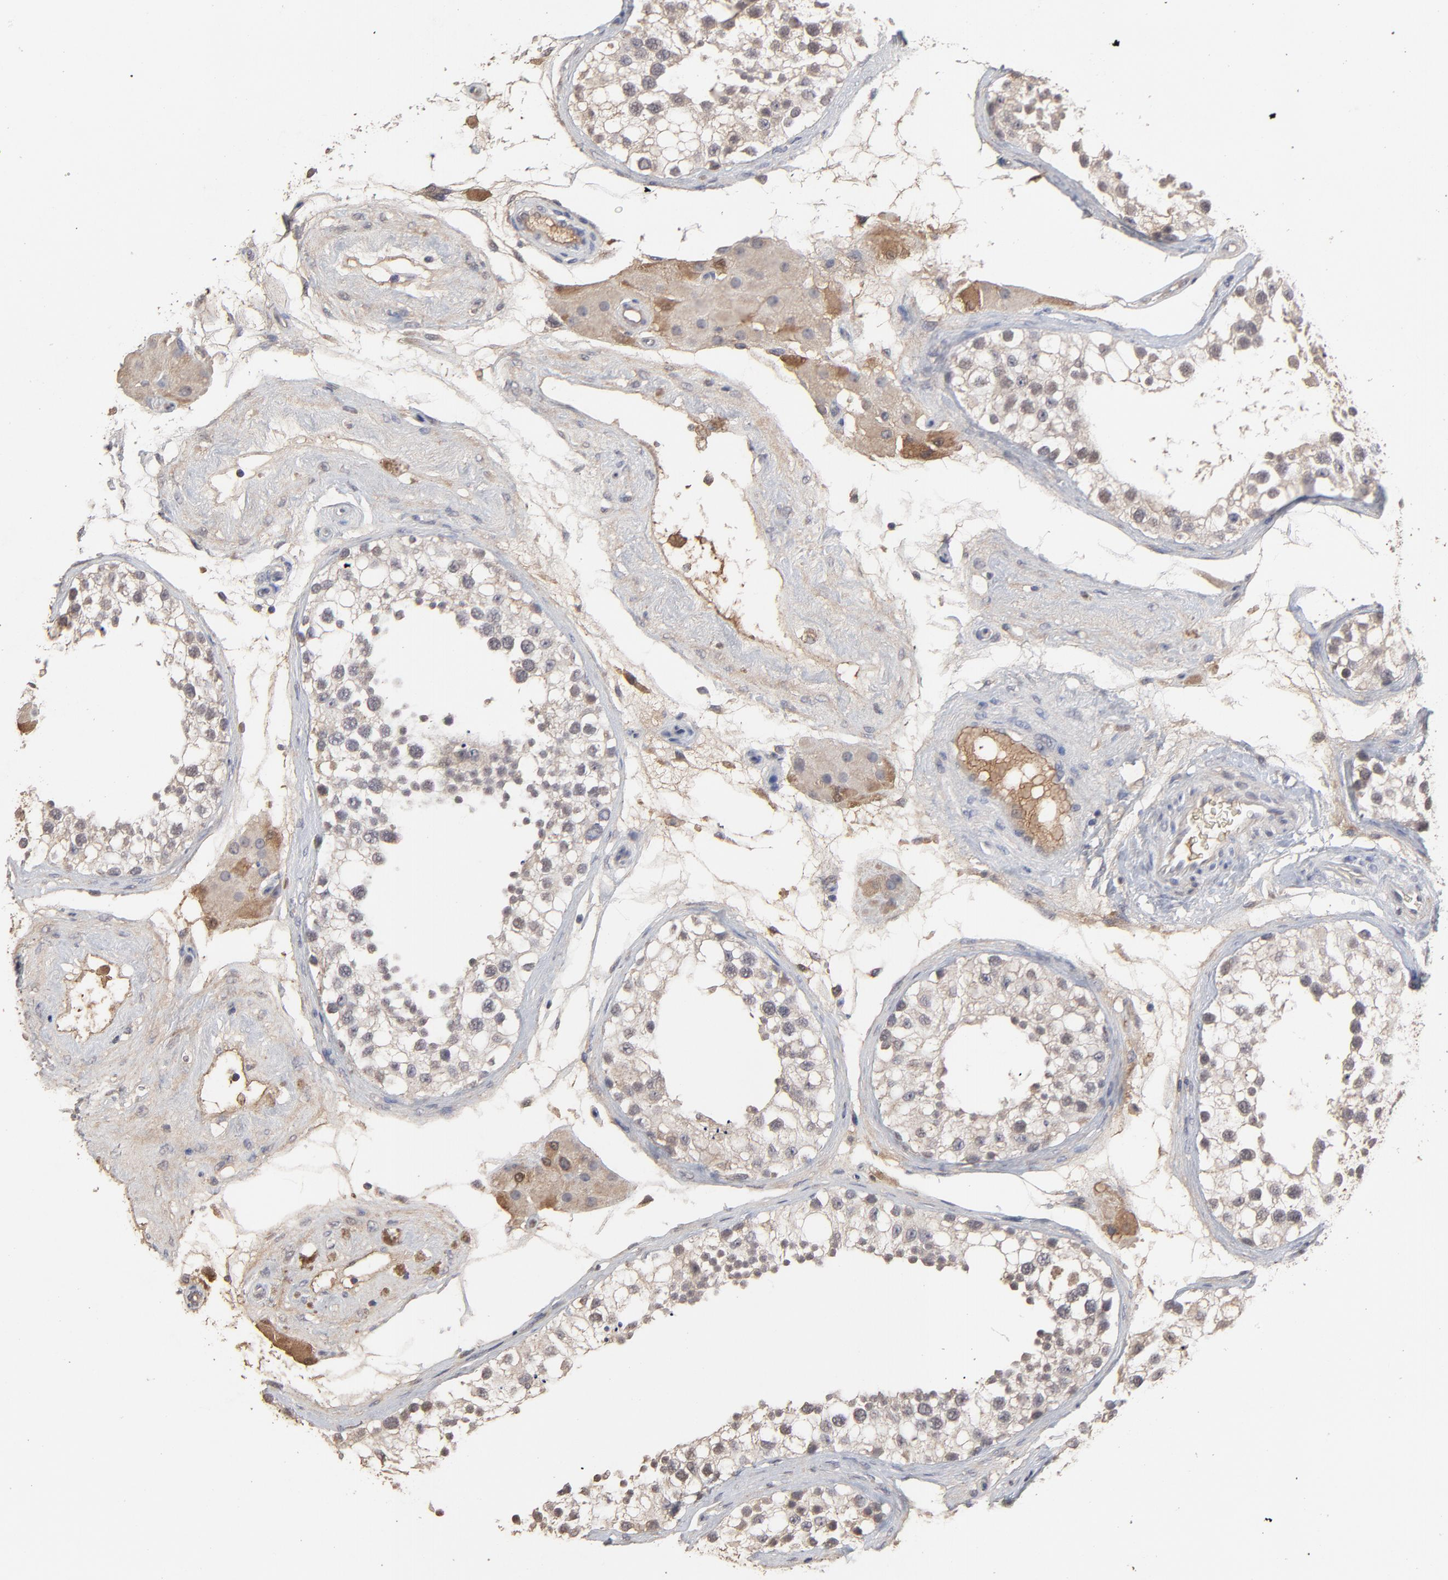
{"staining": {"intensity": "negative", "quantity": "none", "location": "none"}, "tissue": "testis", "cell_type": "Cells in seminiferous ducts", "image_type": "normal", "snomed": [{"axis": "morphology", "description": "Normal tissue, NOS"}, {"axis": "topography", "description": "Testis"}], "caption": "Cells in seminiferous ducts are negative for brown protein staining in benign testis. (Stains: DAB immunohistochemistry with hematoxylin counter stain, Microscopy: brightfield microscopy at high magnification).", "gene": "VPREB3", "patient": {"sex": "male", "age": 68}}